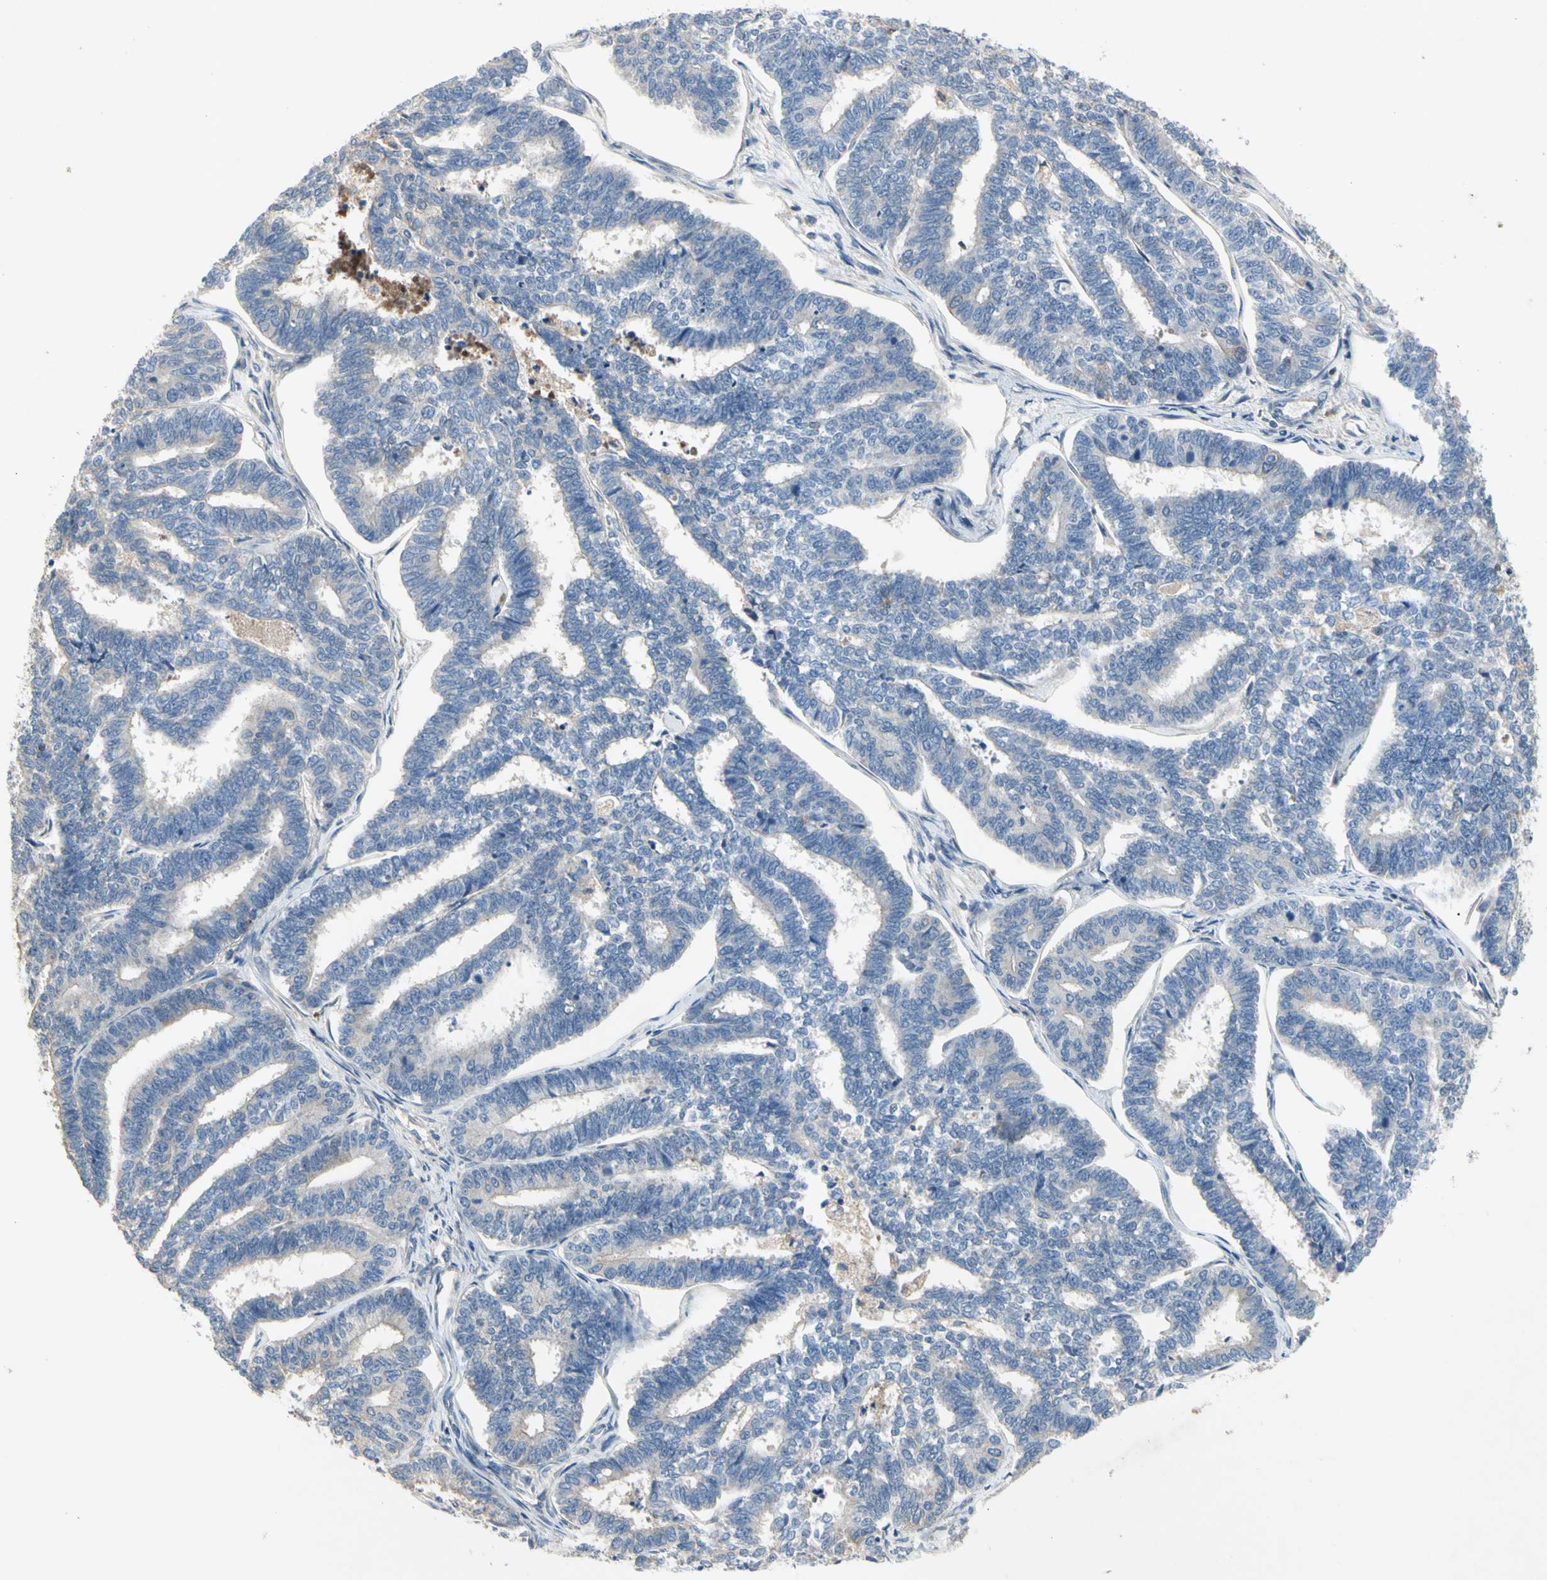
{"staining": {"intensity": "negative", "quantity": "none", "location": "none"}, "tissue": "endometrial cancer", "cell_type": "Tumor cells", "image_type": "cancer", "snomed": [{"axis": "morphology", "description": "Adenocarcinoma, NOS"}, {"axis": "topography", "description": "Endometrium"}], "caption": "DAB immunohistochemical staining of endometrial adenocarcinoma reveals no significant staining in tumor cells.", "gene": "CRTAC1", "patient": {"sex": "female", "age": 70}}